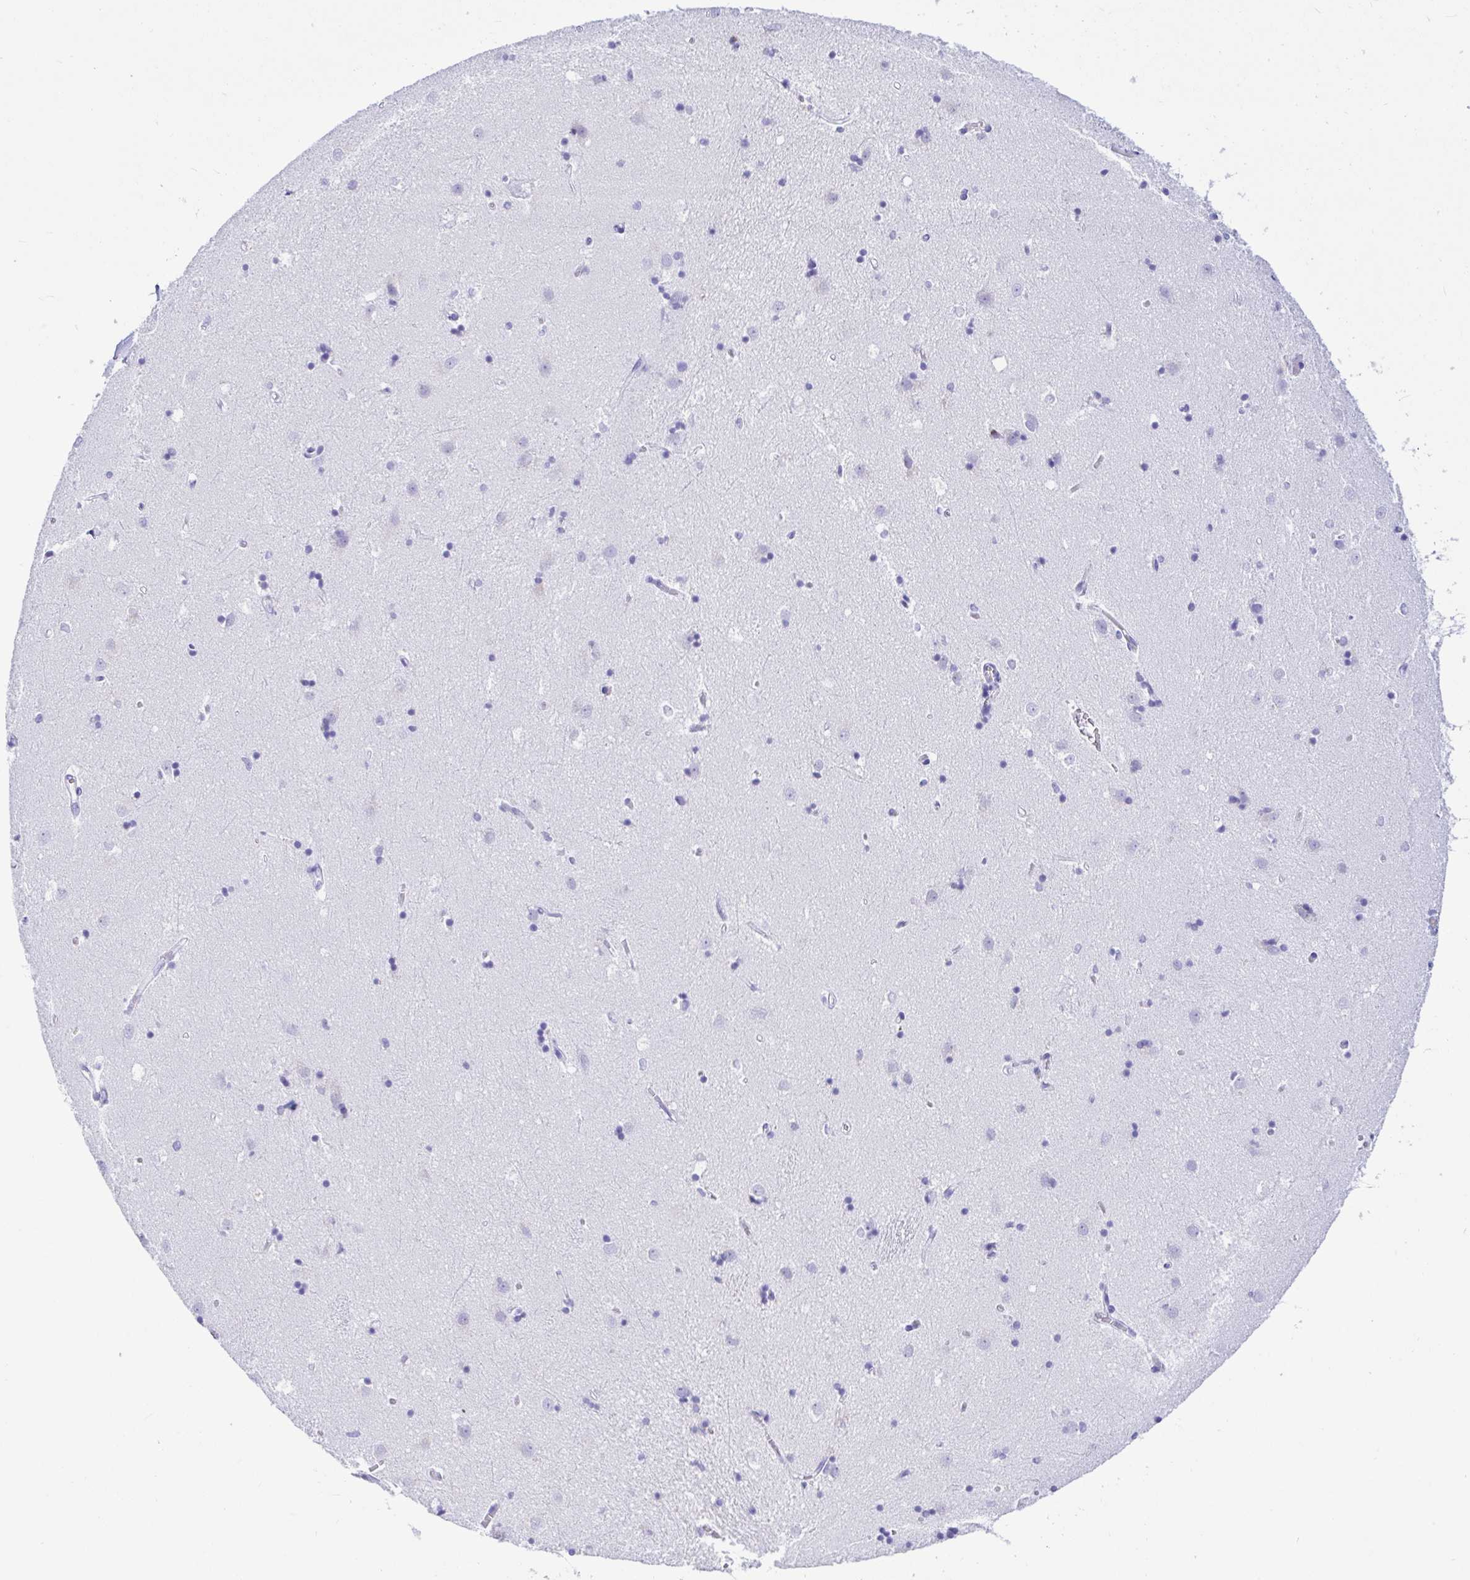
{"staining": {"intensity": "negative", "quantity": "none", "location": "none"}, "tissue": "caudate", "cell_type": "Glial cells", "image_type": "normal", "snomed": [{"axis": "morphology", "description": "Normal tissue, NOS"}, {"axis": "topography", "description": "Lateral ventricle wall"}], "caption": "Photomicrograph shows no protein expression in glial cells of benign caudate.", "gene": "CD5", "patient": {"sex": "male", "age": 54}}